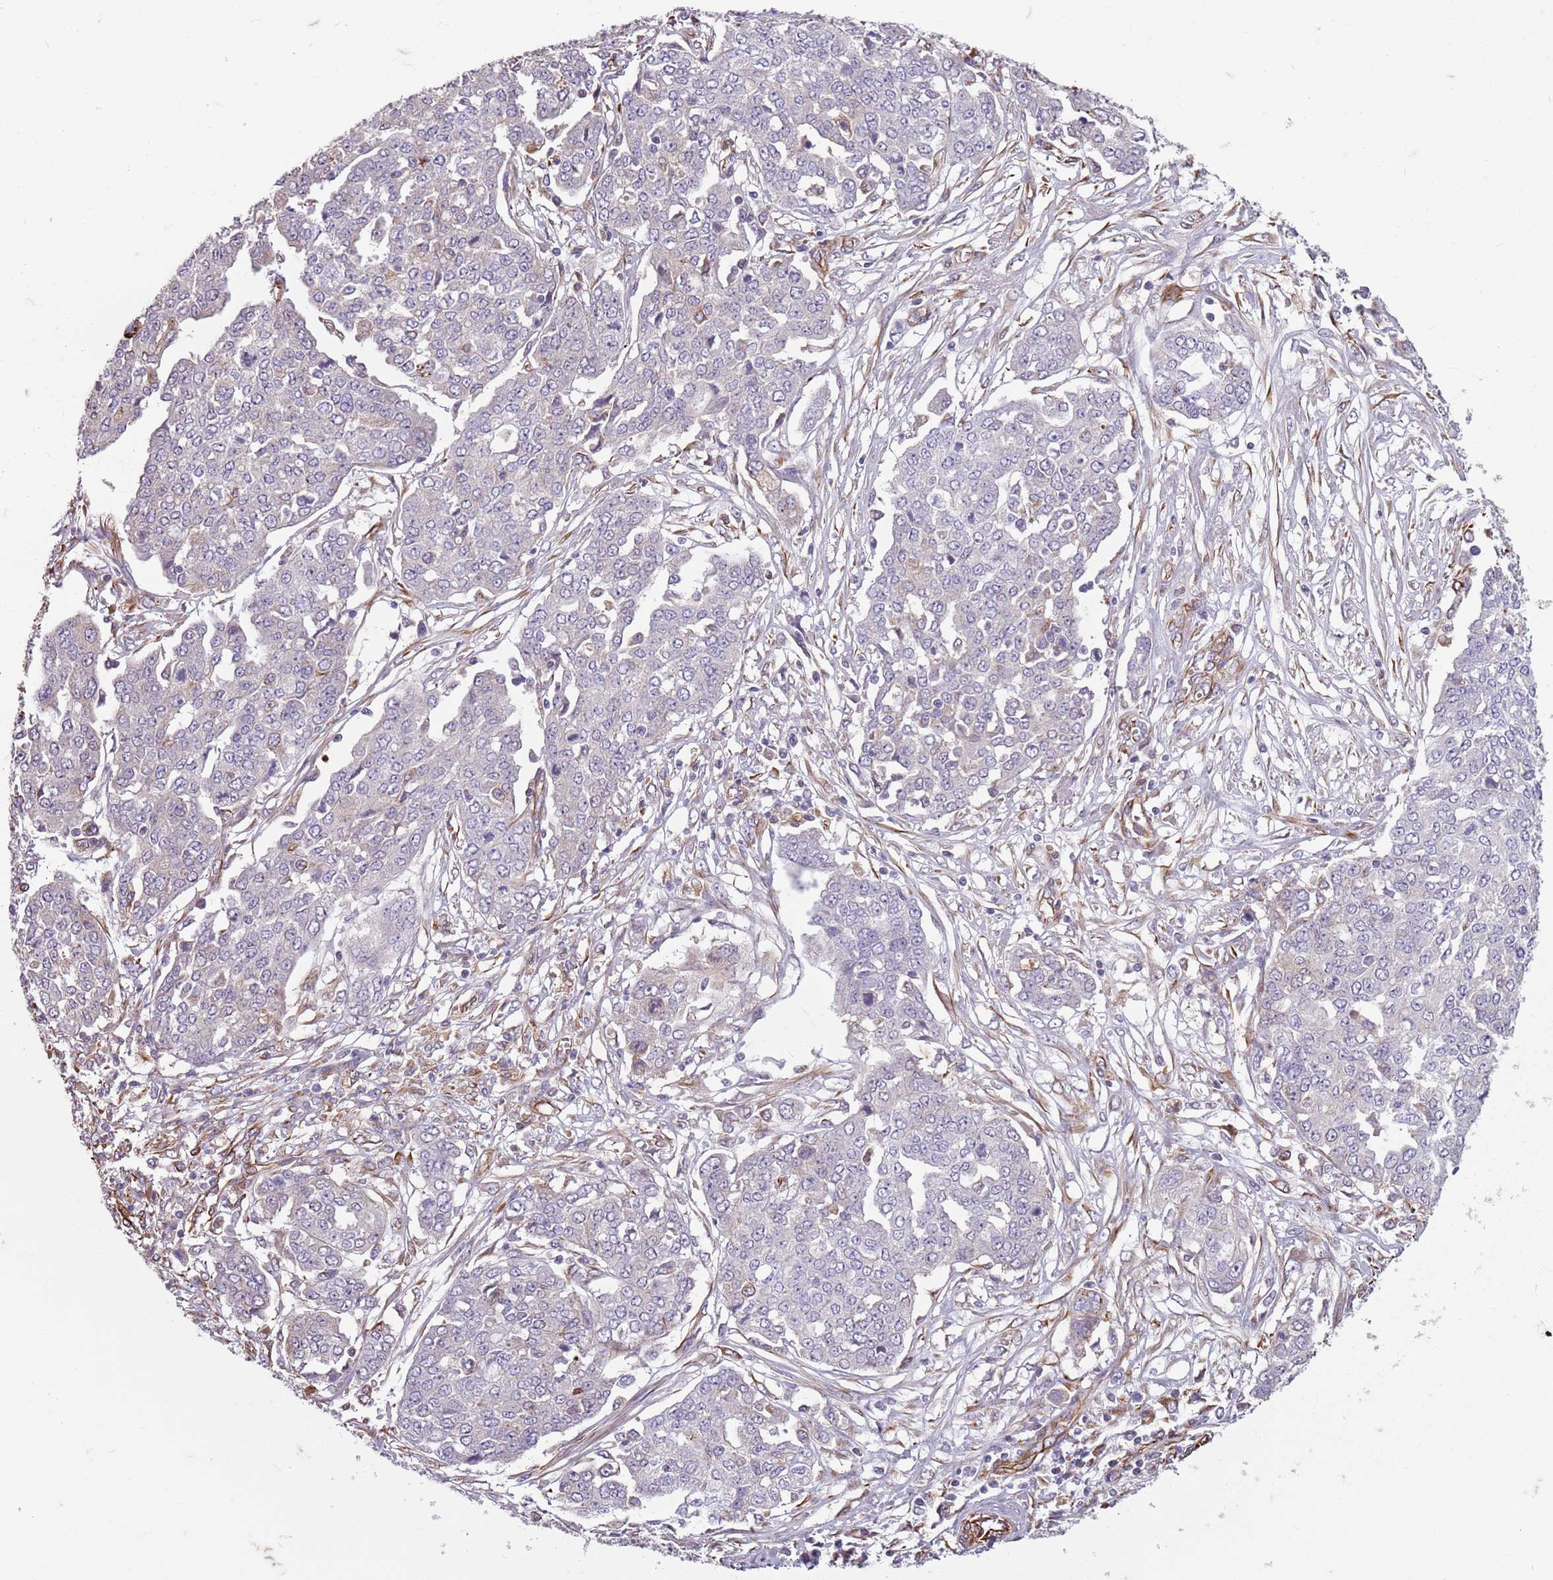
{"staining": {"intensity": "negative", "quantity": "none", "location": "none"}, "tissue": "ovarian cancer", "cell_type": "Tumor cells", "image_type": "cancer", "snomed": [{"axis": "morphology", "description": "Cystadenocarcinoma, serous, NOS"}, {"axis": "topography", "description": "Soft tissue"}, {"axis": "topography", "description": "Ovary"}], "caption": "DAB immunohistochemical staining of human serous cystadenocarcinoma (ovarian) exhibits no significant expression in tumor cells.", "gene": "TAS2R38", "patient": {"sex": "female", "age": 57}}